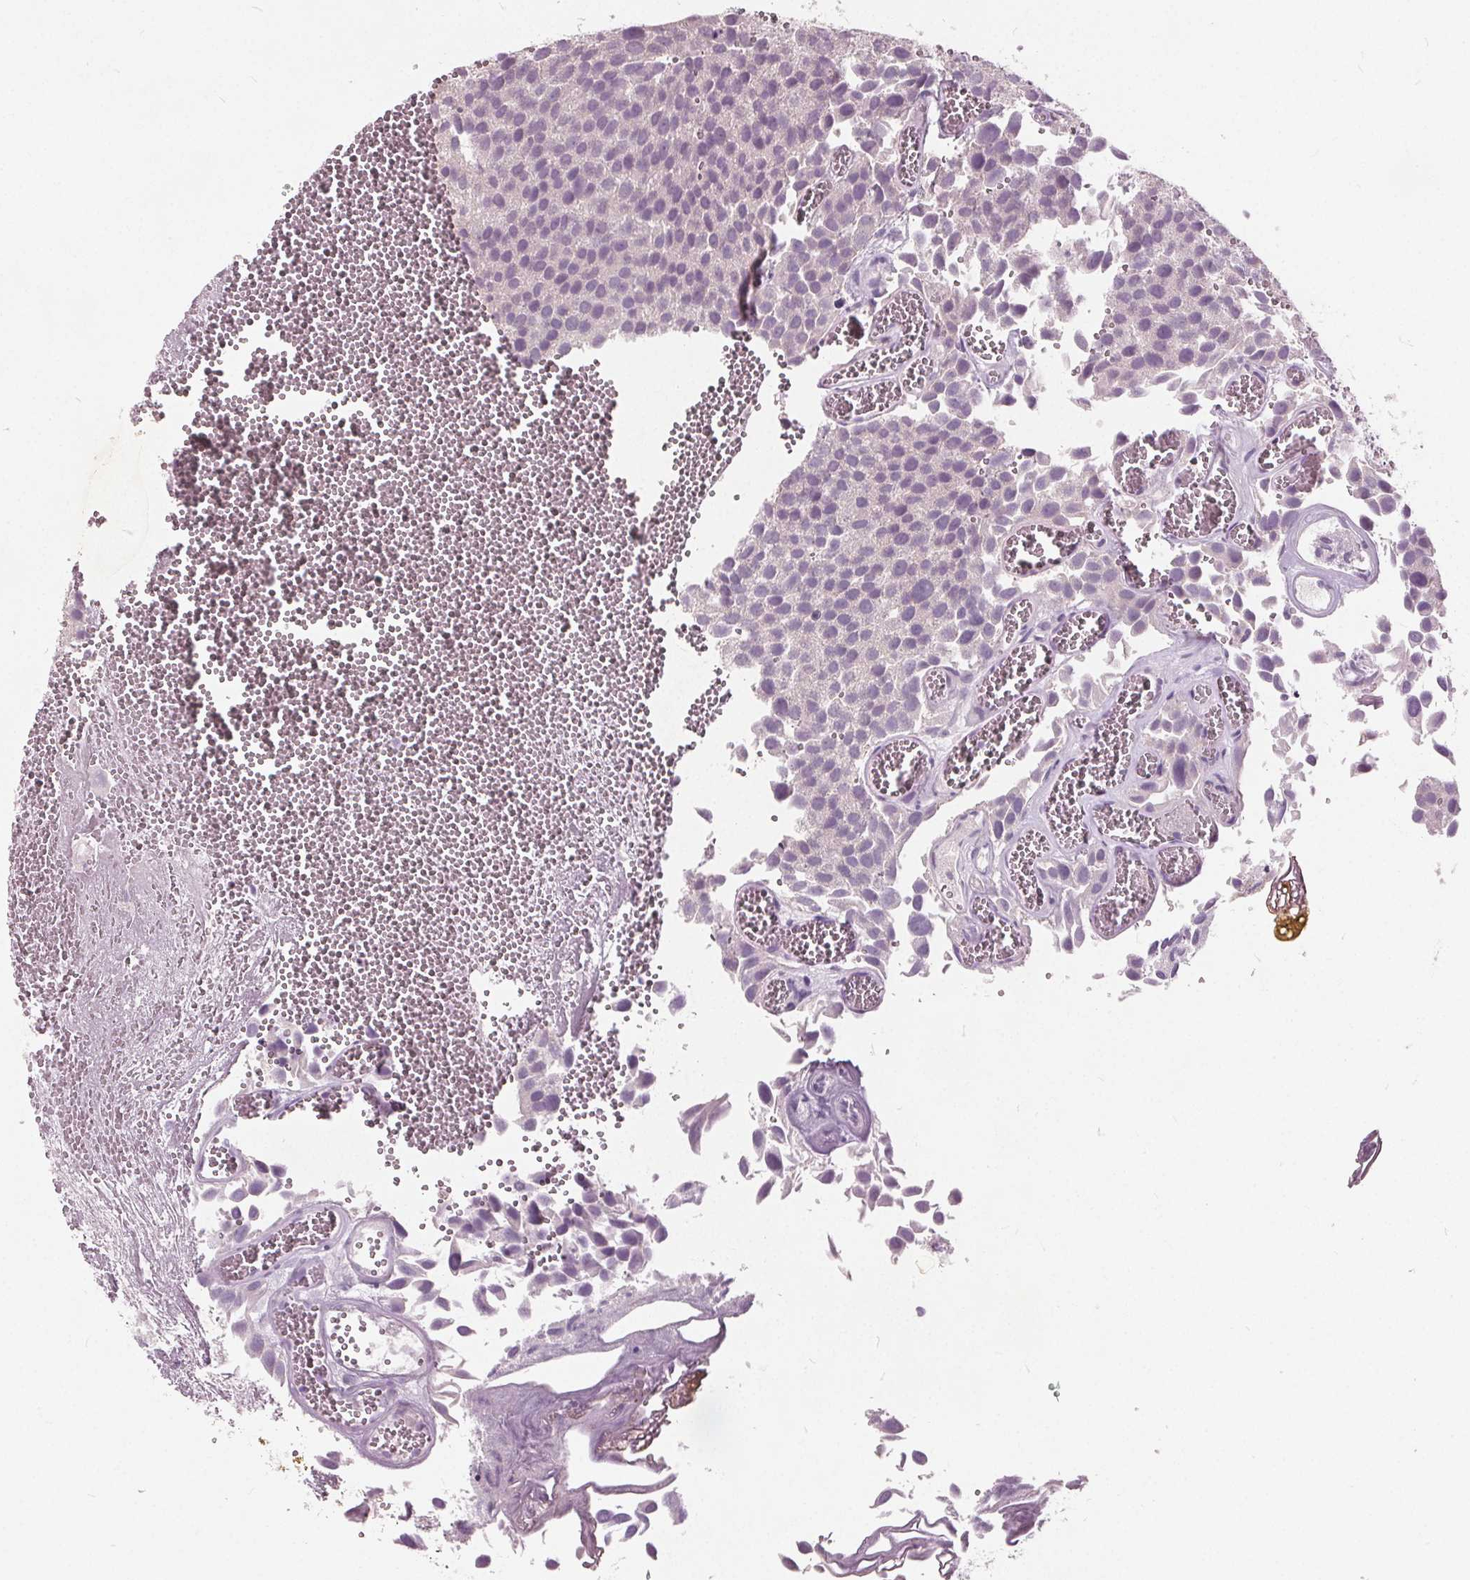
{"staining": {"intensity": "negative", "quantity": "none", "location": "none"}, "tissue": "urothelial cancer", "cell_type": "Tumor cells", "image_type": "cancer", "snomed": [{"axis": "morphology", "description": "Urothelial carcinoma, Low grade"}, {"axis": "topography", "description": "Urinary bladder"}], "caption": "This is an immunohistochemistry (IHC) photomicrograph of urothelial cancer. There is no expression in tumor cells.", "gene": "TKFC", "patient": {"sex": "female", "age": 69}}